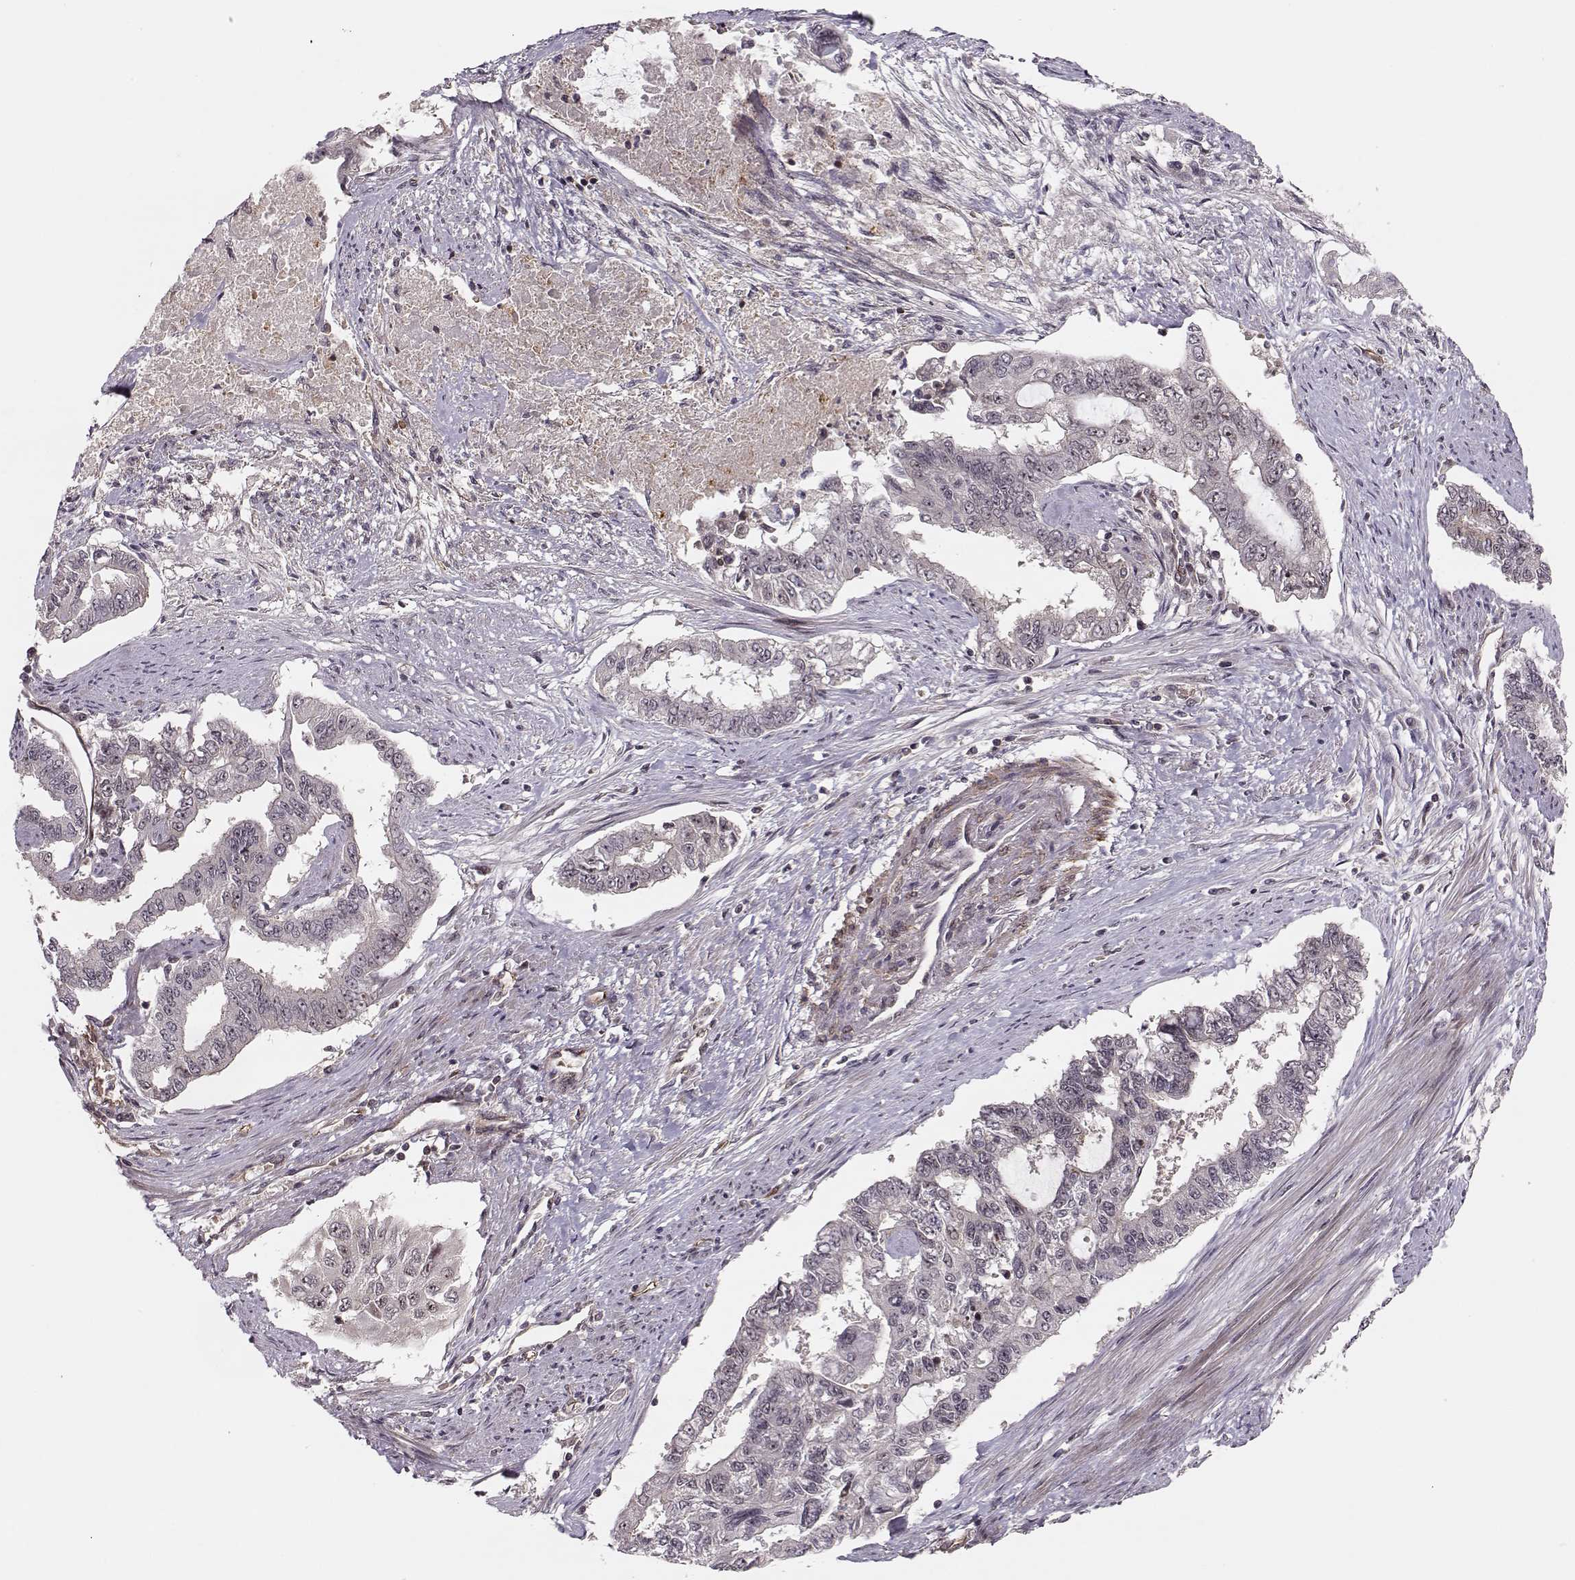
{"staining": {"intensity": "negative", "quantity": "none", "location": "none"}, "tissue": "endometrial cancer", "cell_type": "Tumor cells", "image_type": "cancer", "snomed": [{"axis": "morphology", "description": "Adenocarcinoma, NOS"}, {"axis": "topography", "description": "Uterus"}], "caption": "Immunohistochemistry (IHC) photomicrograph of neoplastic tissue: human endometrial cancer (adenocarcinoma) stained with DAB (3,3'-diaminobenzidine) demonstrates no significant protein expression in tumor cells. (DAB (3,3'-diaminobenzidine) immunohistochemistry (IHC), high magnification).", "gene": "CIR1", "patient": {"sex": "female", "age": 59}}